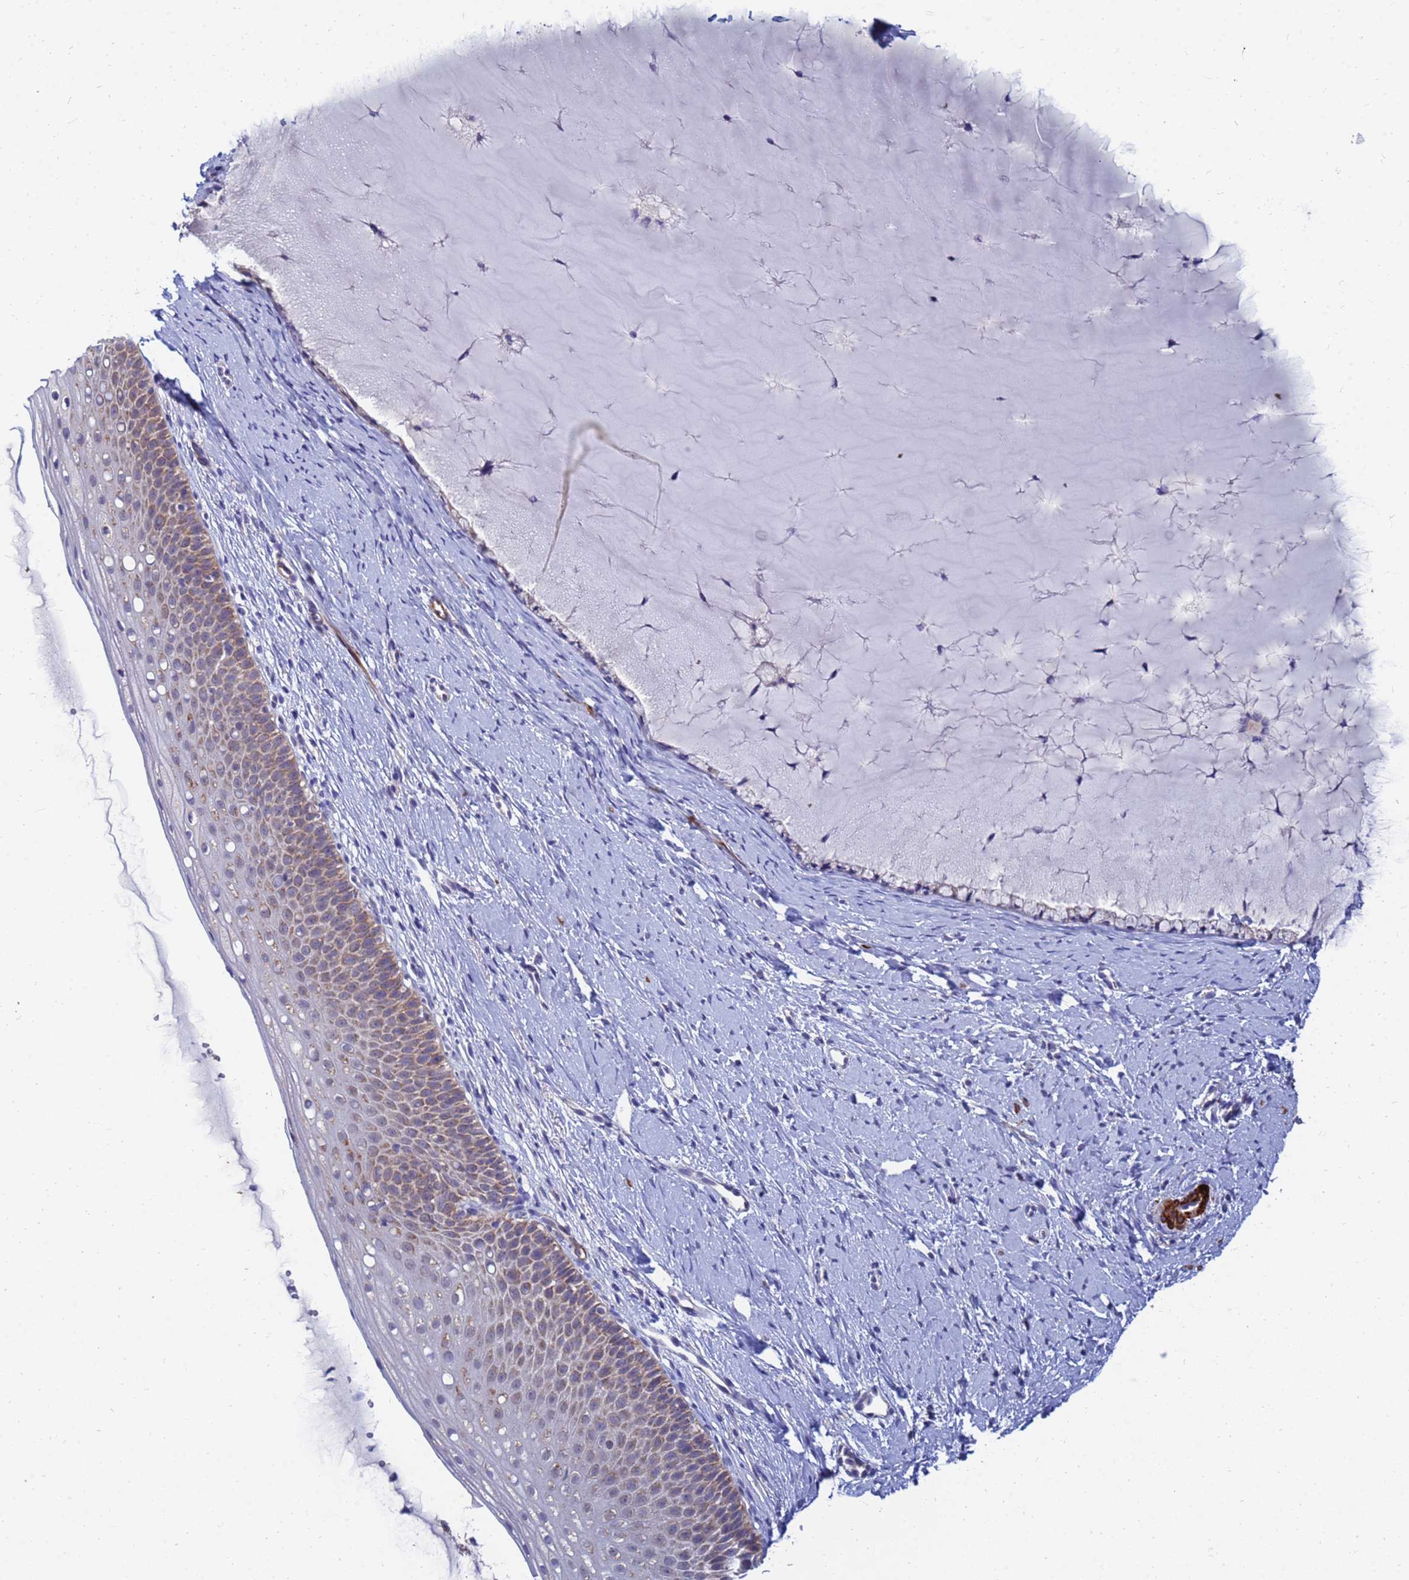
{"staining": {"intensity": "negative", "quantity": "none", "location": "none"}, "tissue": "cervix", "cell_type": "Glandular cells", "image_type": "normal", "snomed": [{"axis": "morphology", "description": "Normal tissue, NOS"}, {"axis": "topography", "description": "Cervix"}], "caption": "Immunohistochemistry of unremarkable cervix shows no expression in glandular cells.", "gene": "SDR39U1", "patient": {"sex": "female", "age": 57}}